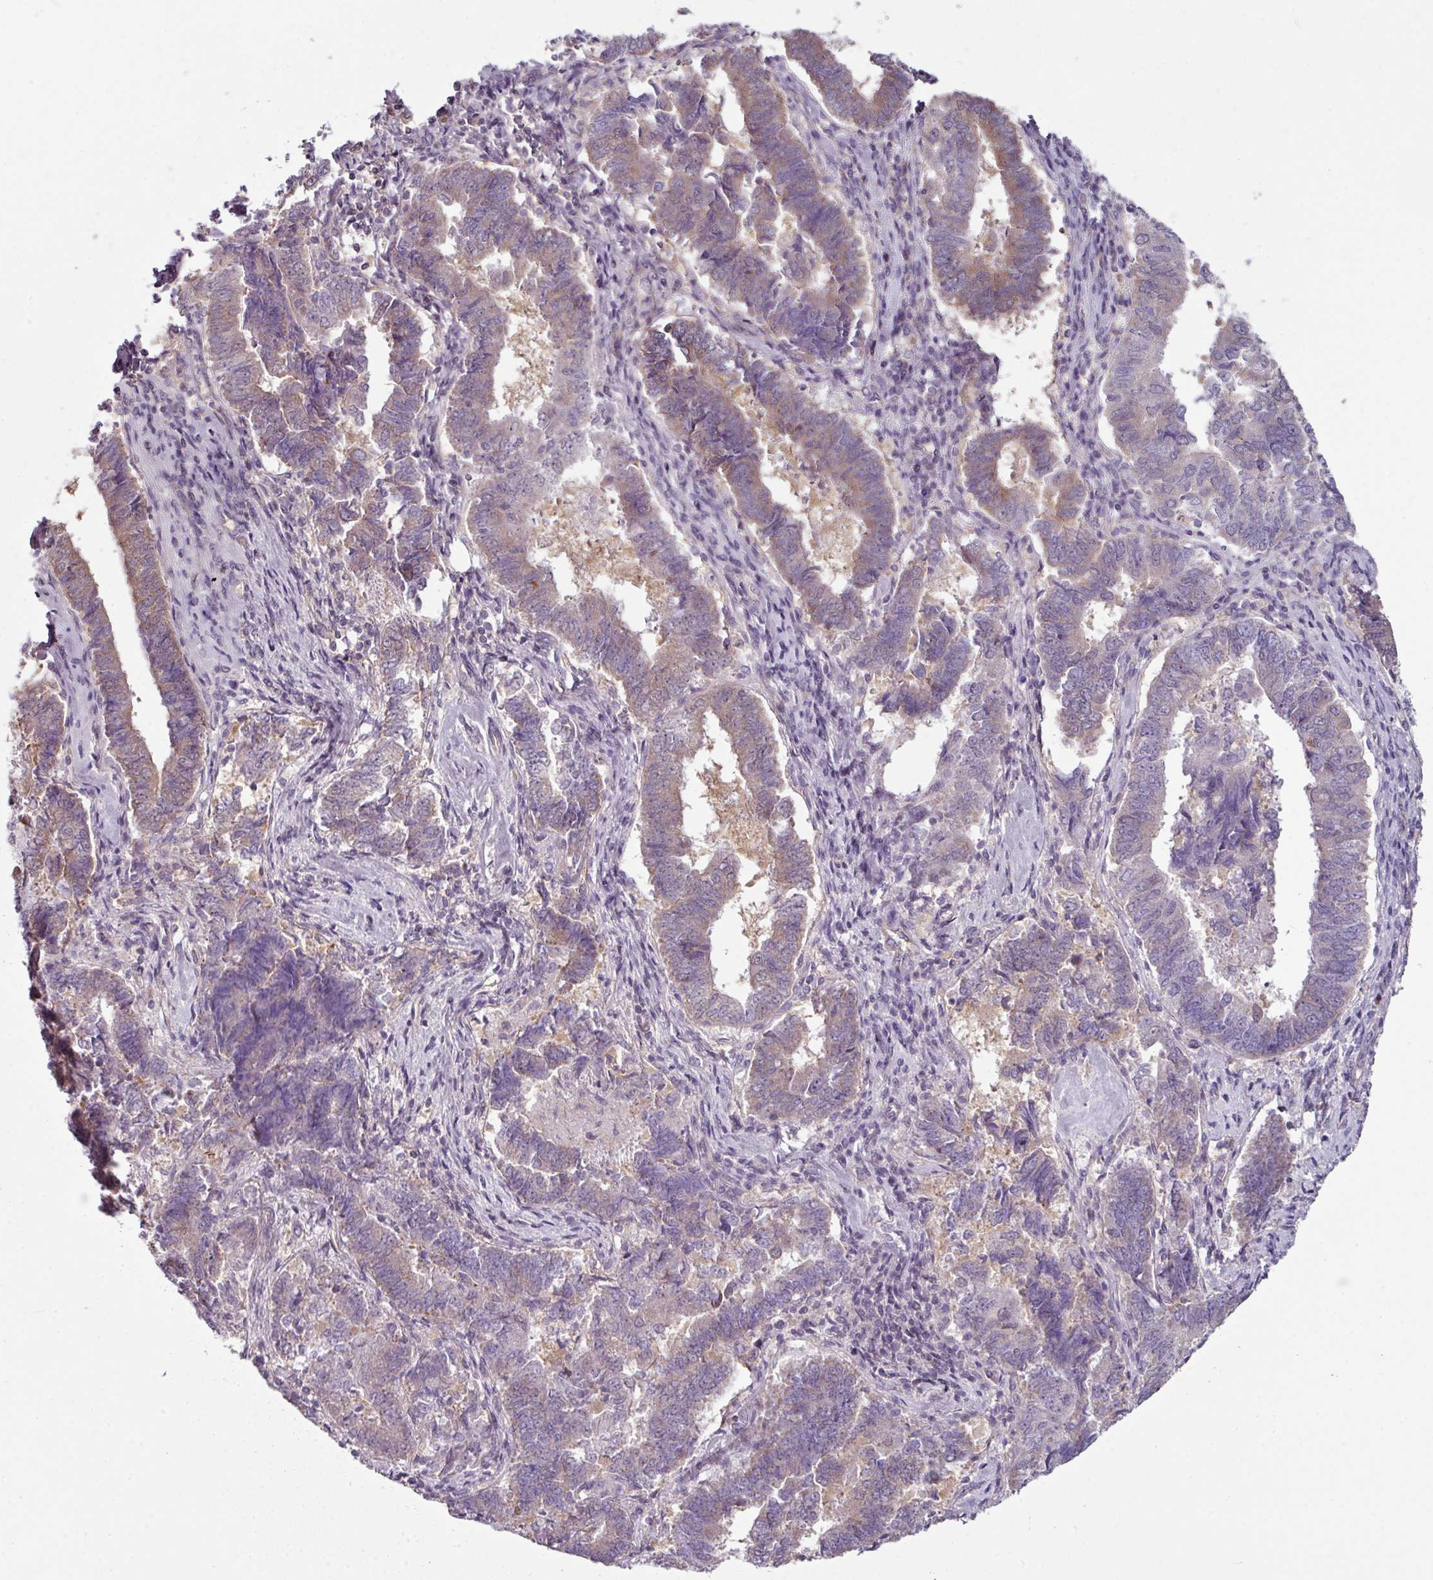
{"staining": {"intensity": "weak", "quantity": "25%-75%", "location": "cytoplasmic/membranous"}, "tissue": "endometrial cancer", "cell_type": "Tumor cells", "image_type": "cancer", "snomed": [{"axis": "morphology", "description": "Adenocarcinoma, NOS"}, {"axis": "topography", "description": "Endometrium"}], "caption": "Immunohistochemical staining of human adenocarcinoma (endometrial) reveals low levels of weak cytoplasmic/membranous protein positivity in about 25%-75% of tumor cells.", "gene": "DERPC", "patient": {"sex": "female", "age": 72}}